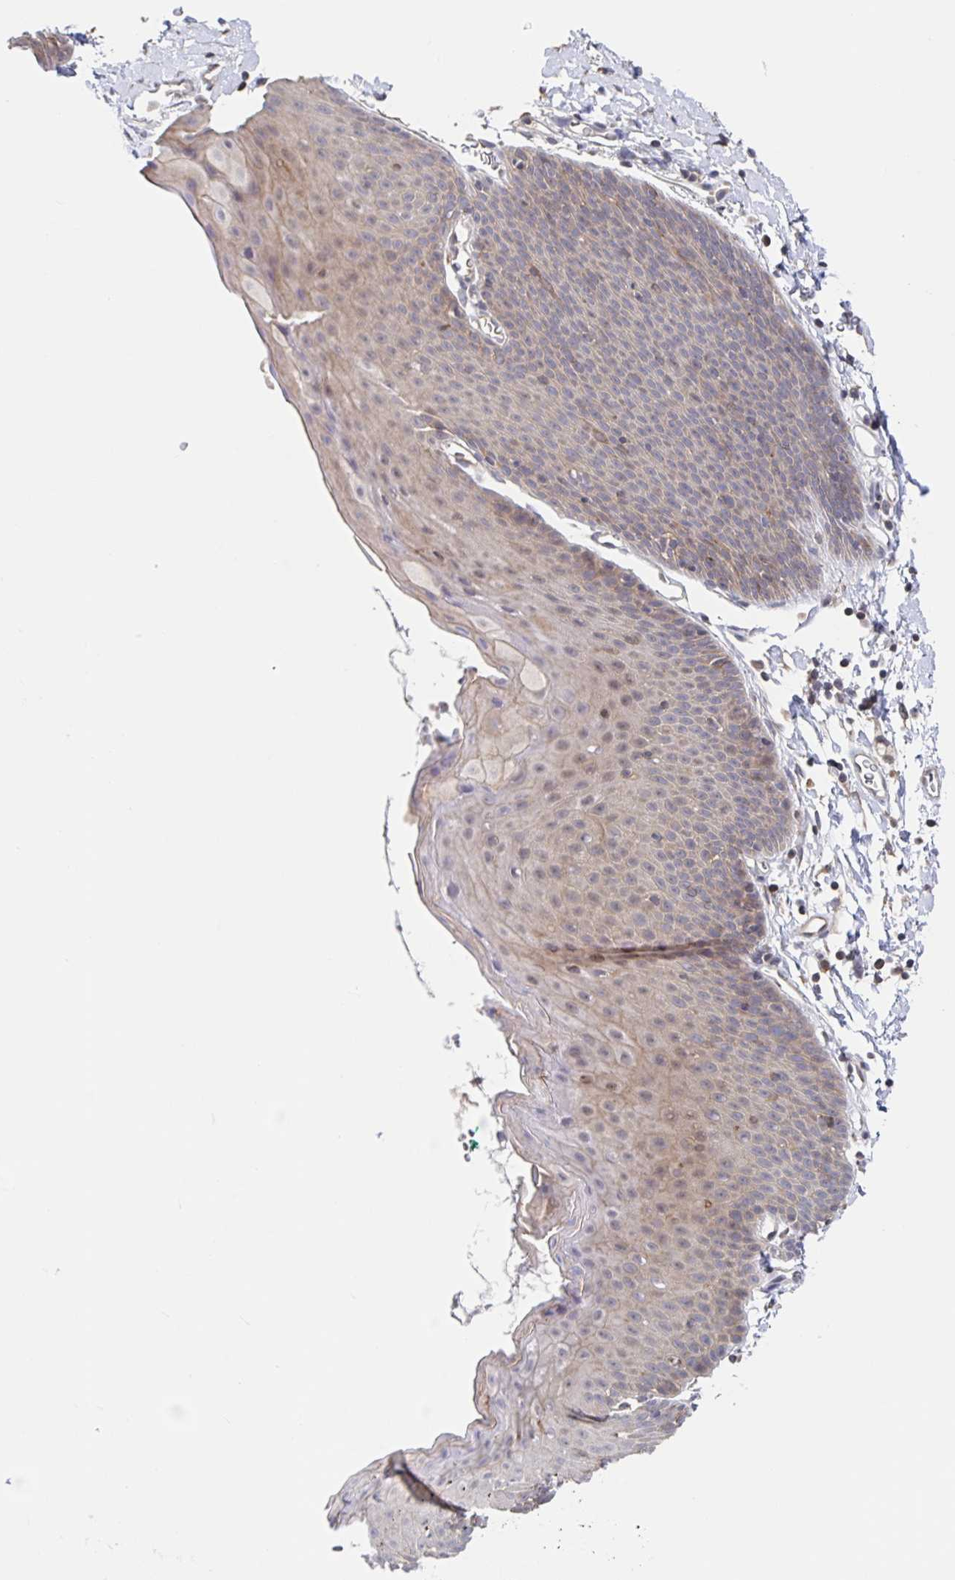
{"staining": {"intensity": "moderate", "quantity": "<25%", "location": "cytoplasmic/membranous"}, "tissue": "skin", "cell_type": "Epidermal cells", "image_type": "normal", "snomed": [{"axis": "morphology", "description": "Normal tissue, NOS"}, {"axis": "topography", "description": "Anal"}], "caption": "Immunohistochemistry of unremarkable human skin exhibits low levels of moderate cytoplasmic/membranous staining in approximately <25% of epidermal cells. Nuclei are stained in blue.", "gene": "DHRS12", "patient": {"sex": "male", "age": 53}}